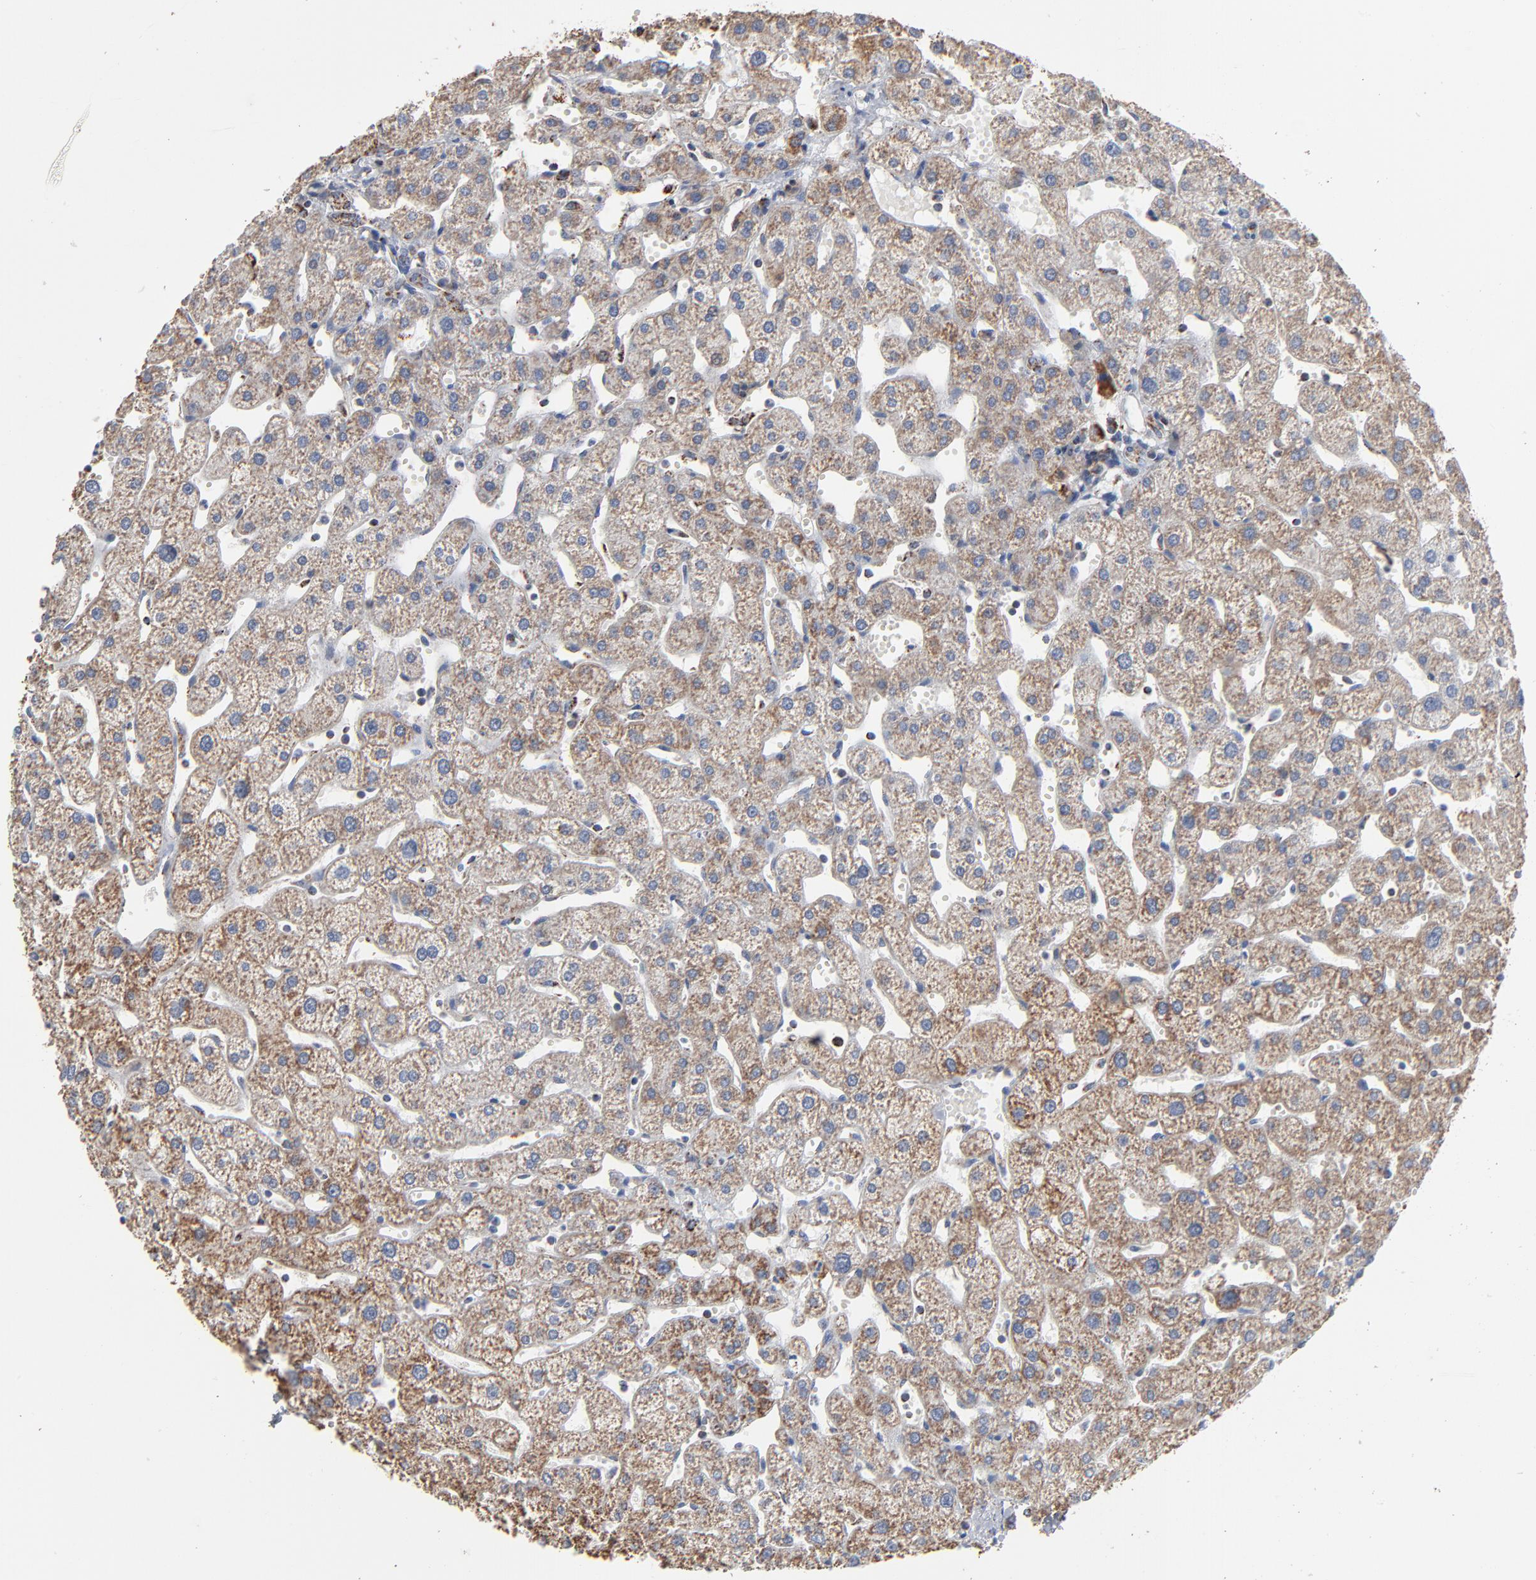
{"staining": {"intensity": "moderate", "quantity": ">75%", "location": "cytoplasmic/membranous"}, "tissue": "liver", "cell_type": "Cholangiocytes", "image_type": "normal", "snomed": [{"axis": "morphology", "description": "Normal tissue, NOS"}, {"axis": "topography", "description": "Liver"}], "caption": "Cholangiocytes show medium levels of moderate cytoplasmic/membranous positivity in about >75% of cells in normal liver.", "gene": "UQCRC1", "patient": {"sex": "male", "age": 67}}